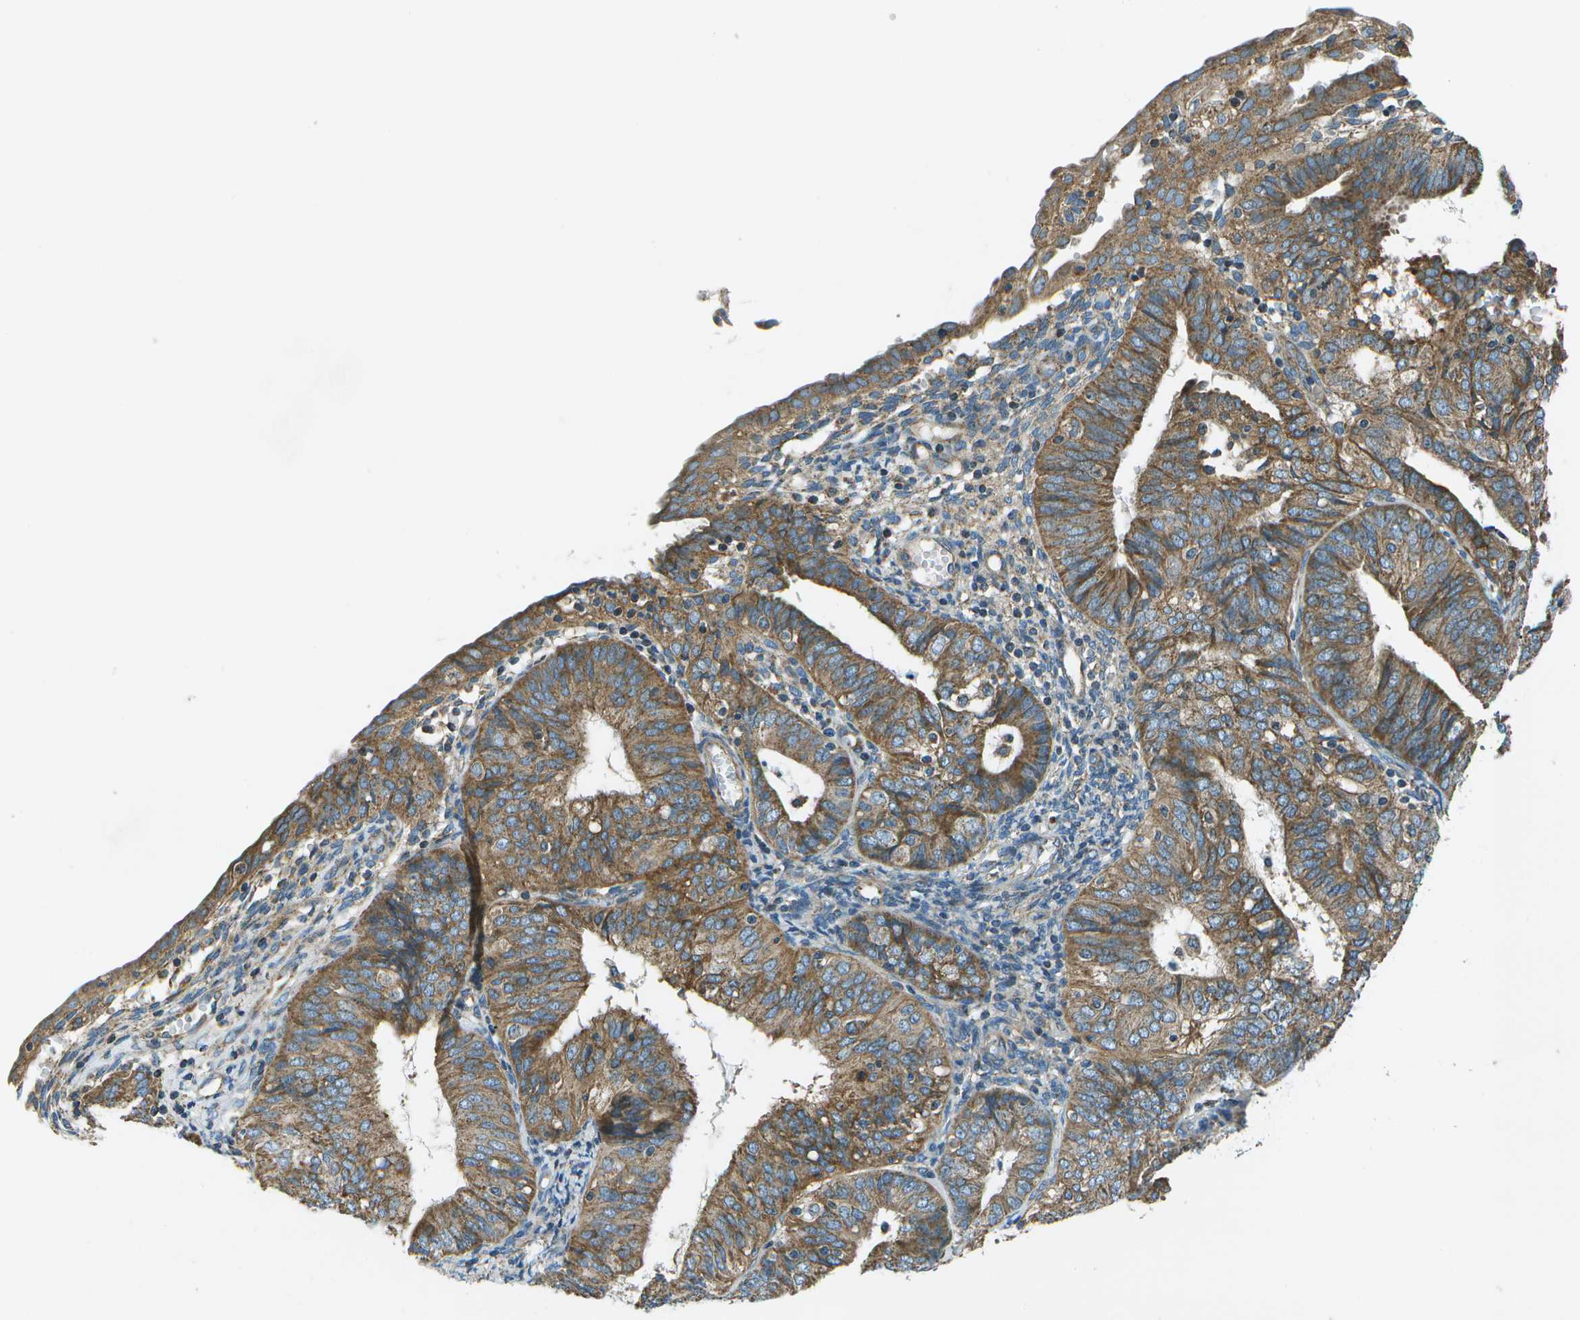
{"staining": {"intensity": "moderate", "quantity": ">75%", "location": "cytoplasmic/membranous"}, "tissue": "endometrial cancer", "cell_type": "Tumor cells", "image_type": "cancer", "snomed": [{"axis": "morphology", "description": "Adenocarcinoma, NOS"}, {"axis": "topography", "description": "Endometrium"}], "caption": "High-power microscopy captured an IHC histopathology image of adenocarcinoma (endometrial), revealing moderate cytoplasmic/membranous expression in about >75% of tumor cells.", "gene": "TMEM51", "patient": {"sex": "female", "age": 58}}